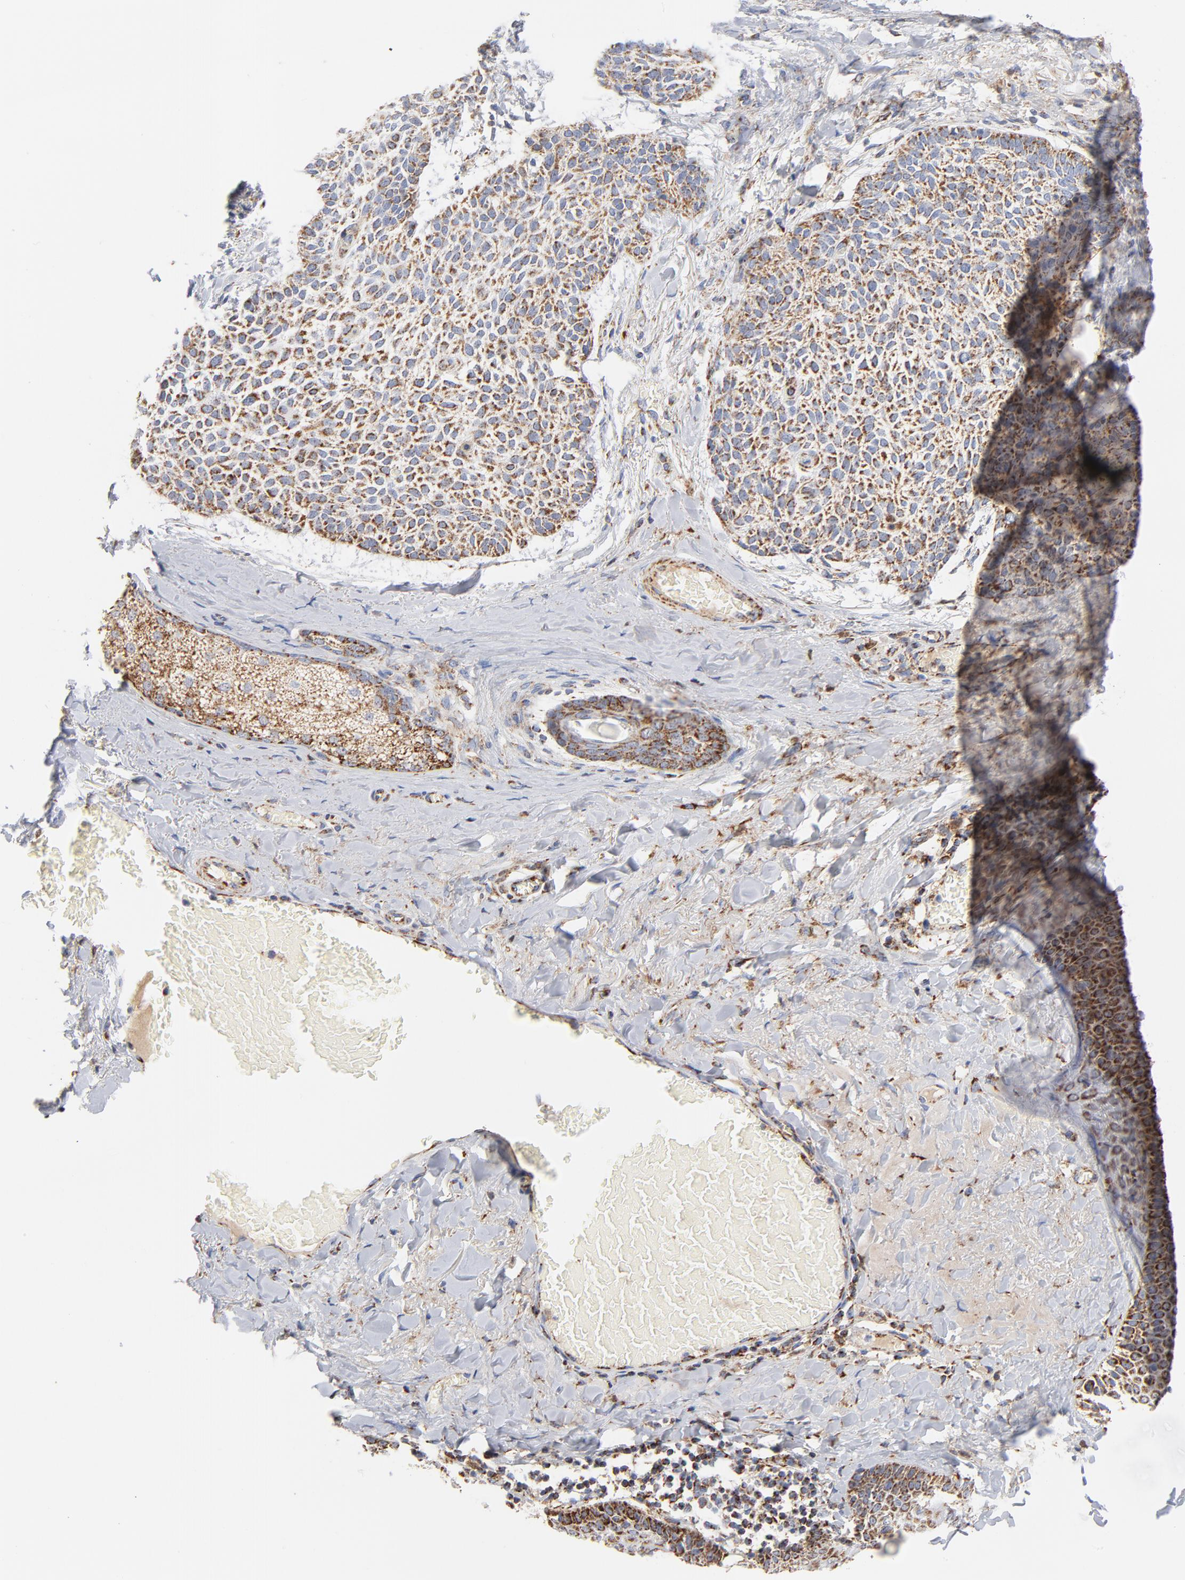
{"staining": {"intensity": "strong", "quantity": ">75%", "location": "cytoplasmic/membranous"}, "tissue": "skin cancer", "cell_type": "Tumor cells", "image_type": "cancer", "snomed": [{"axis": "morphology", "description": "Normal tissue, NOS"}, {"axis": "morphology", "description": "Basal cell carcinoma"}, {"axis": "topography", "description": "Skin"}], "caption": "Immunohistochemical staining of skin cancer (basal cell carcinoma) reveals high levels of strong cytoplasmic/membranous staining in about >75% of tumor cells.", "gene": "DIABLO", "patient": {"sex": "female", "age": 70}}